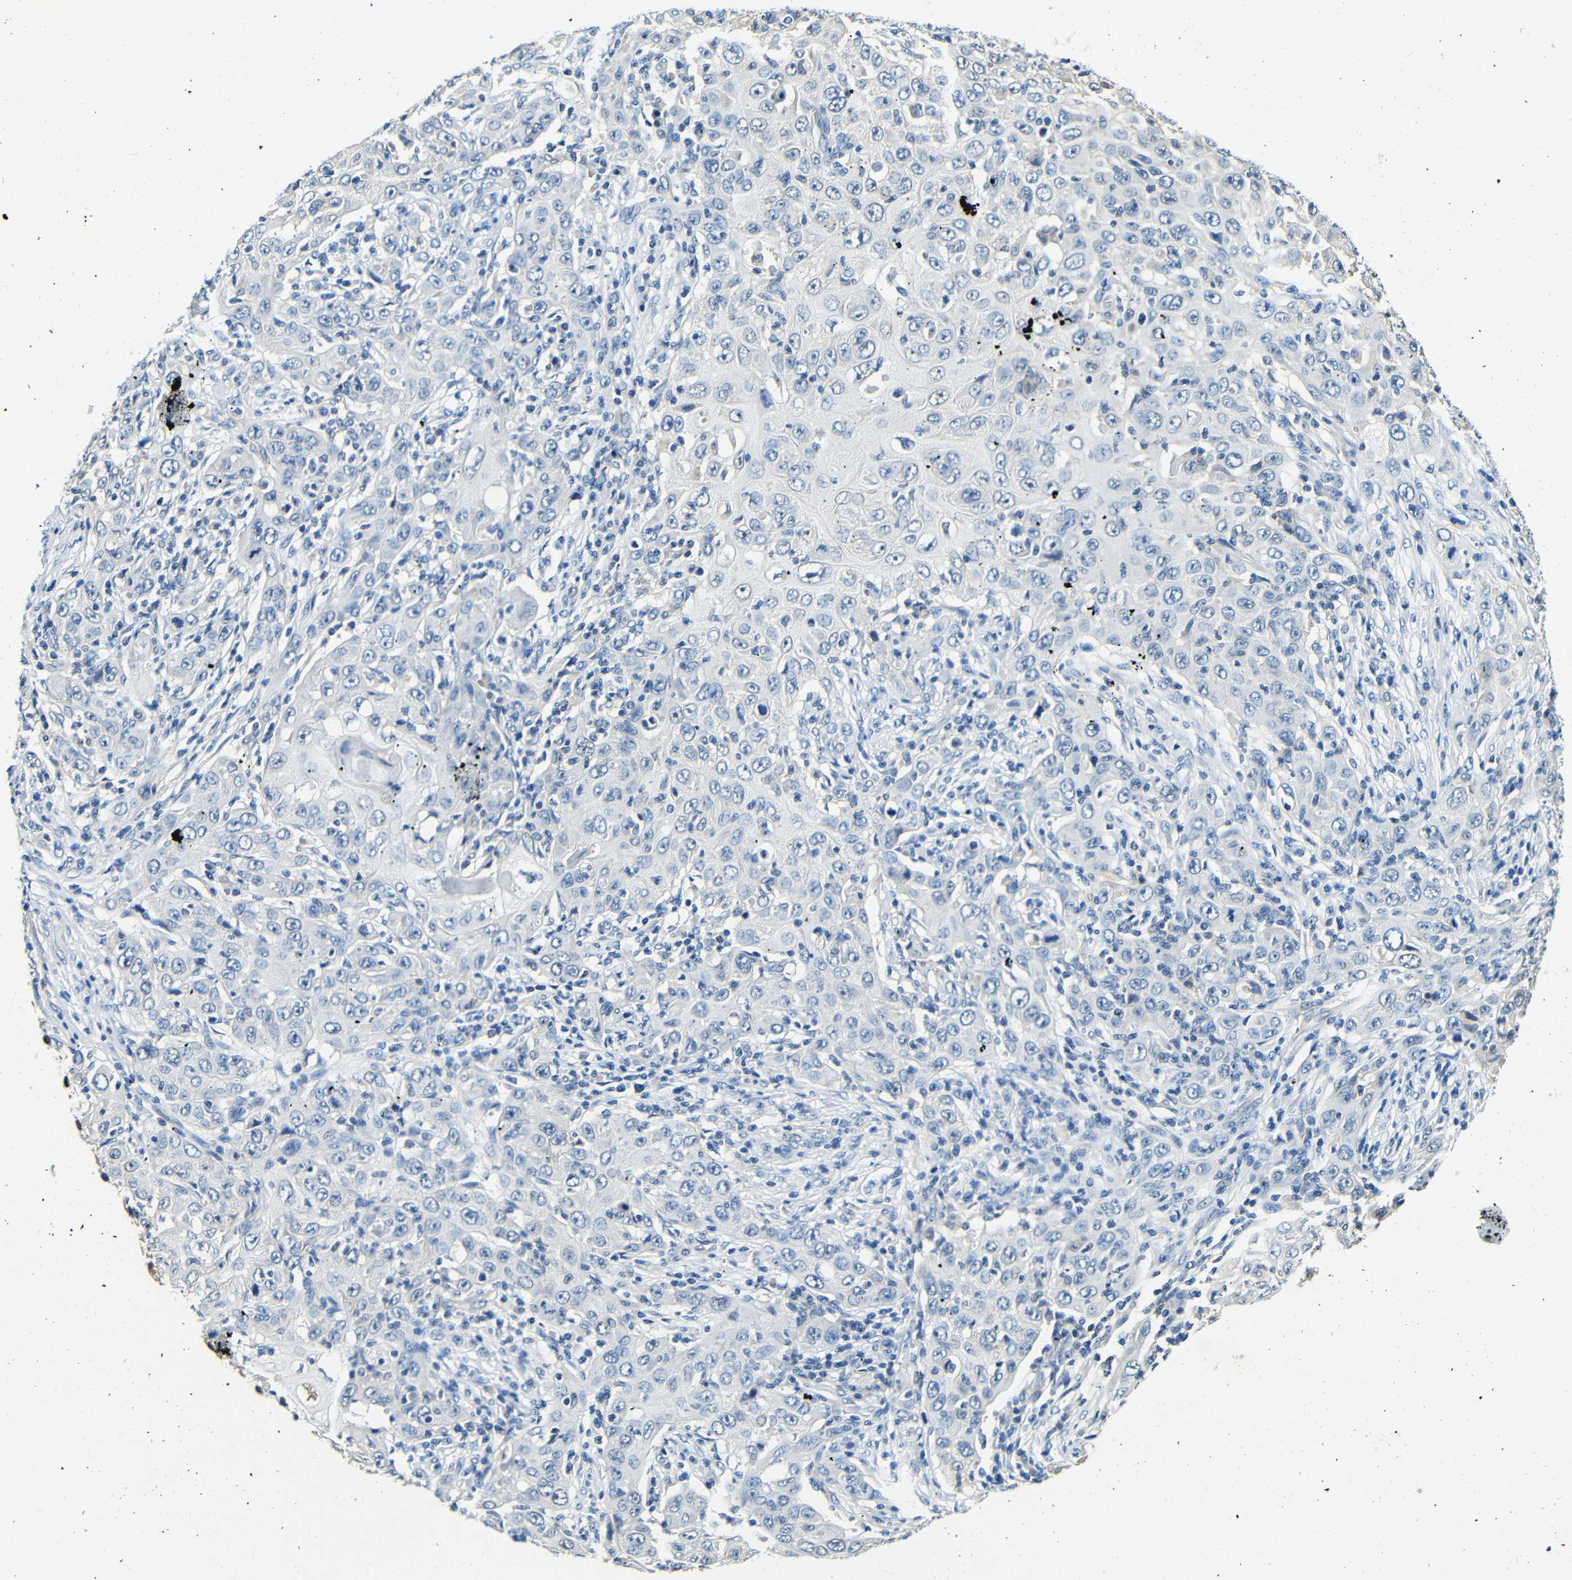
{"staining": {"intensity": "negative", "quantity": "none", "location": "none"}, "tissue": "skin cancer", "cell_type": "Tumor cells", "image_type": "cancer", "snomed": [{"axis": "morphology", "description": "Squamous cell carcinoma, NOS"}, {"axis": "topography", "description": "Skin"}], "caption": "Immunohistochemistry histopathology image of neoplastic tissue: human skin squamous cell carcinoma stained with DAB exhibits no significant protein positivity in tumor cells.", "gene": "ADAP1", "patient": {"sex": "female", "age": 88}}